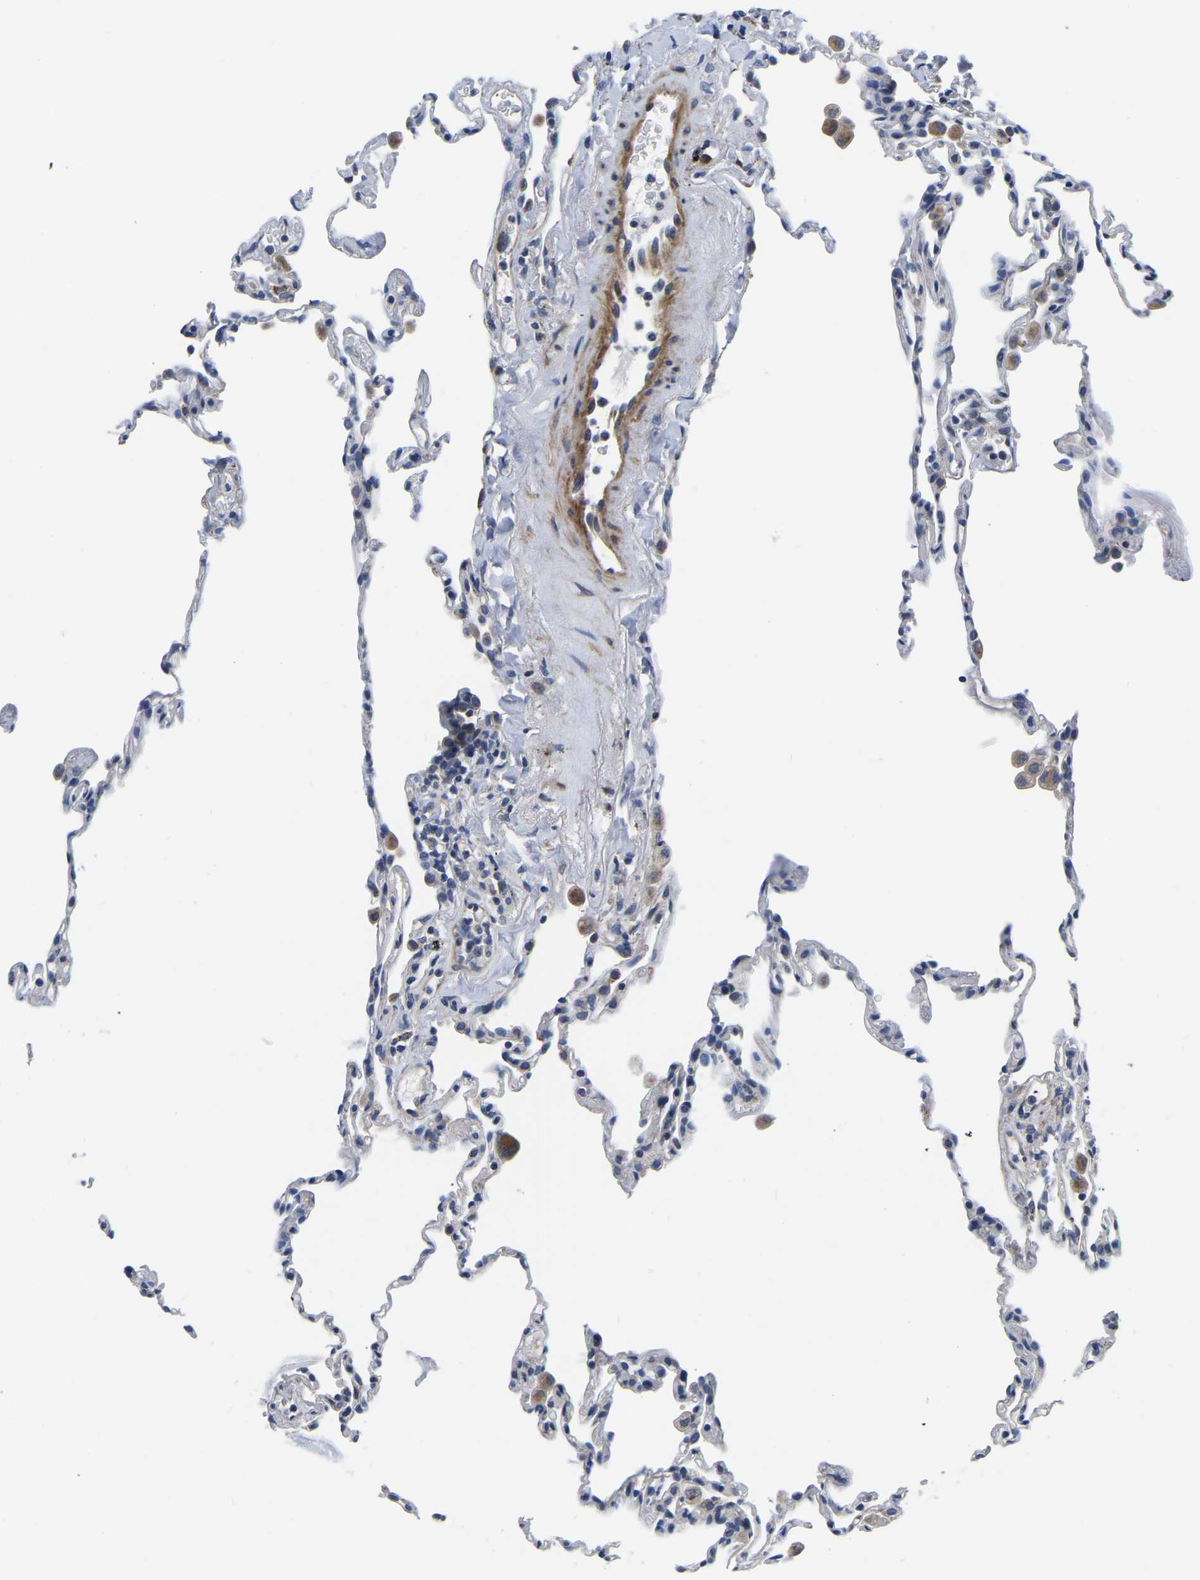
{"staining": {"intensity": "negative", "quantity": "none", "location": "none"}, "tissue": "lung", "cell_type": "Alveolar cells", "image_type": "normal", "snomed": [{"axis": "morphology", "description": "Normal tissue, NOS"}, {"axis": "topography", "description": "Lung"}], "caption": "Micrograph shows no protein positivity in alveolar cells of benign lung.", "gene": "PDLIM7", "patient": {"sex": "male", "age": 59}}